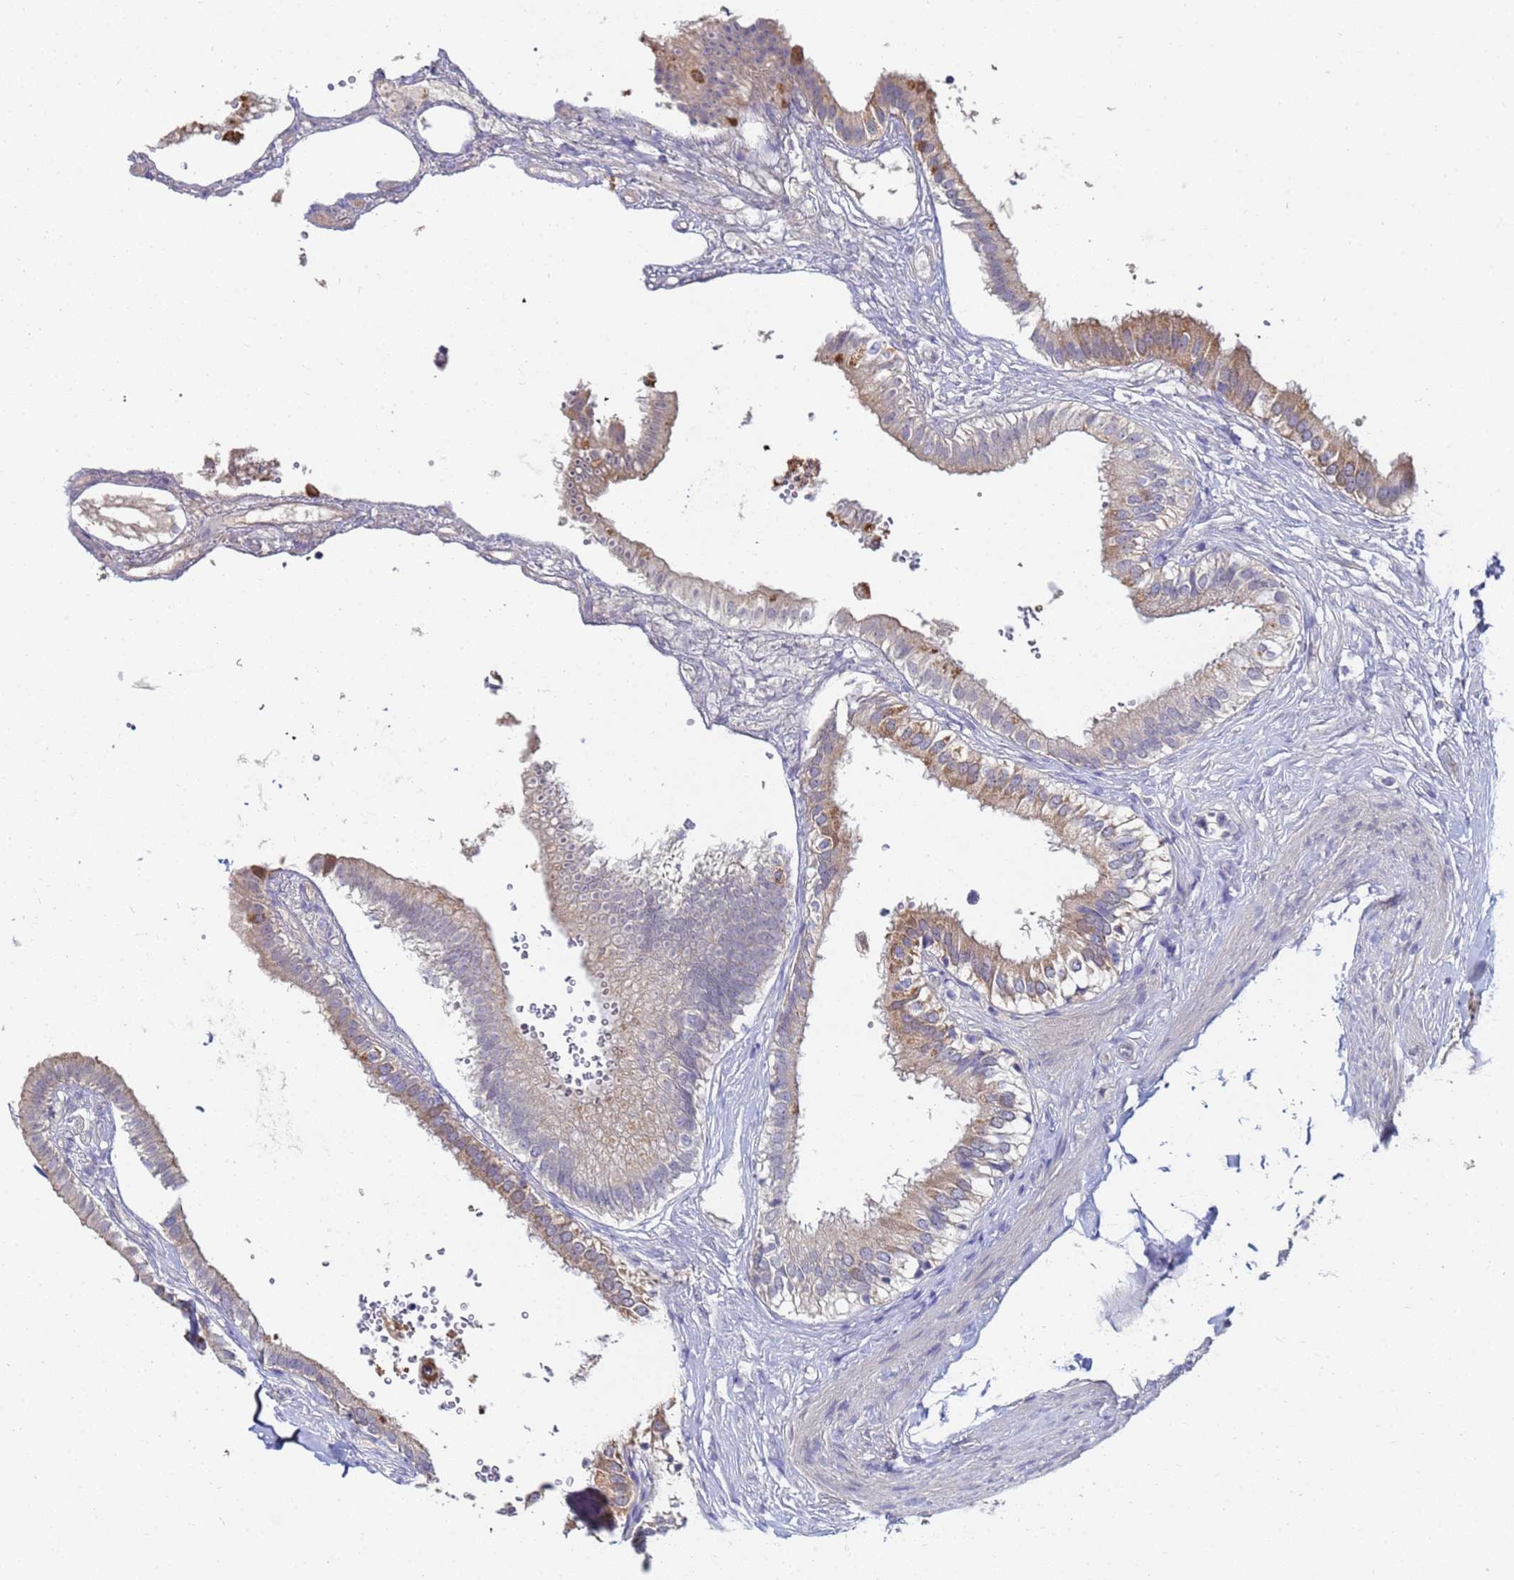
{"staining": {"intensity": "moderate", "quantity": "25%-75%", "location": "cytoplasmic/membranous"}, "tissue": "gallbladder", "cell_type": "Glandular cells", "image_type": "normal", "snomed": [{"axis": "morphology", "description": "Normal tissue, NOS"}, {"axis": "topography", "description": "Gallbladder"}], "caption": "Glandular cells demonstrate medium levels of moderate cytoplasmic/membranous positivity in about 25%-75% of cells in normal gallbladder.", "gene": "C5orf34", "patient": {"sex": "female", "age": 61}}